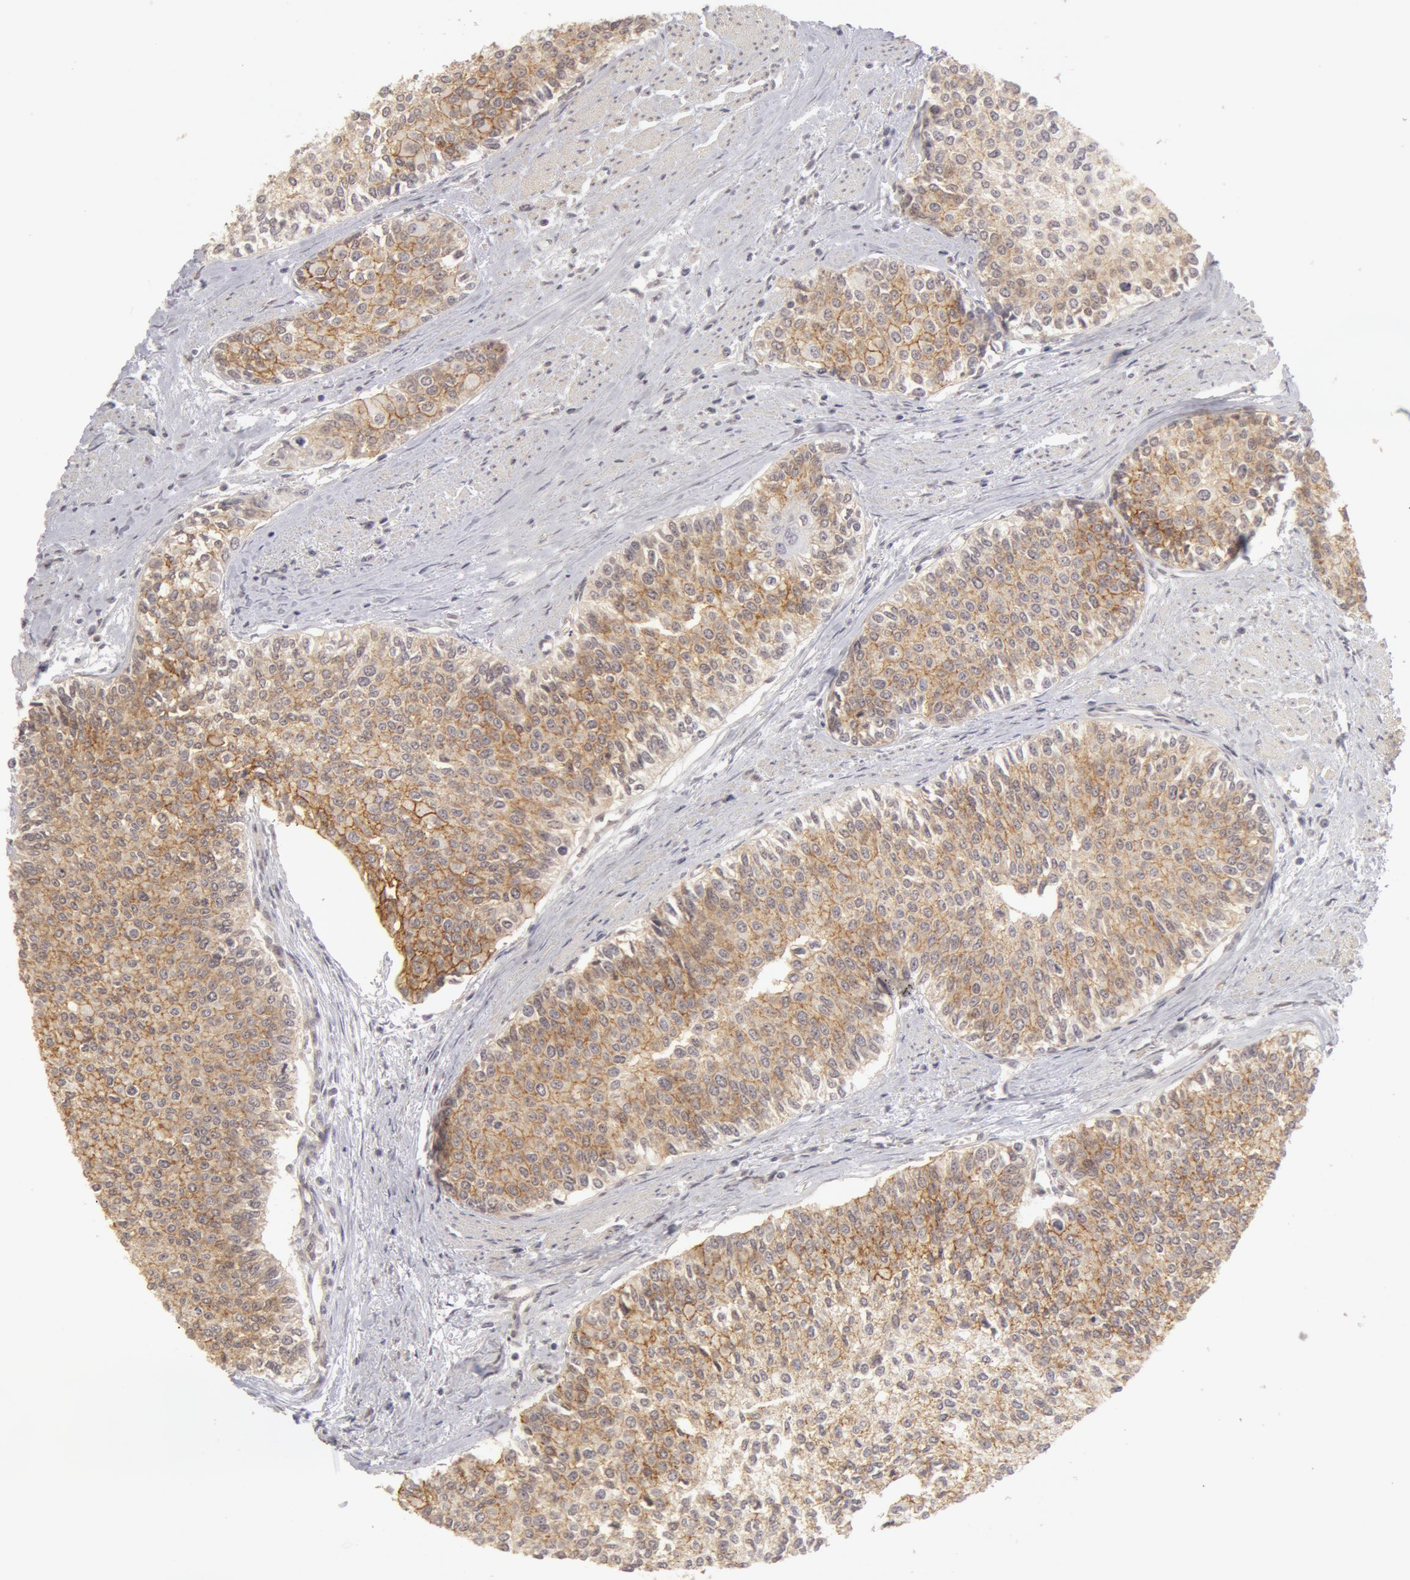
{"staining": {"intensity": "moderate", "quantity": ">75%", "location": "cytoplasmic/membranous"}, "tissue": "urothelial cancer", "cell_type": "Tumor cells", "image_type": "cancer", "snomed": [{"axis": "morphology", "description": "Urothelial carcinoma, Low grade"}, {"axis": "topography", "description": "Urinary bladder"}], "caption": "Immunohistochemistry (IHC) micrograph of human low-grade urothelial carcinoma stained for a protein (brown), which exhibits medium levels of moderate cytoplasmic/membranous staining in approximately >75% of tumor cells.", "gene": "ADAM10", "patient": {"sex": "female", "age": 73}}